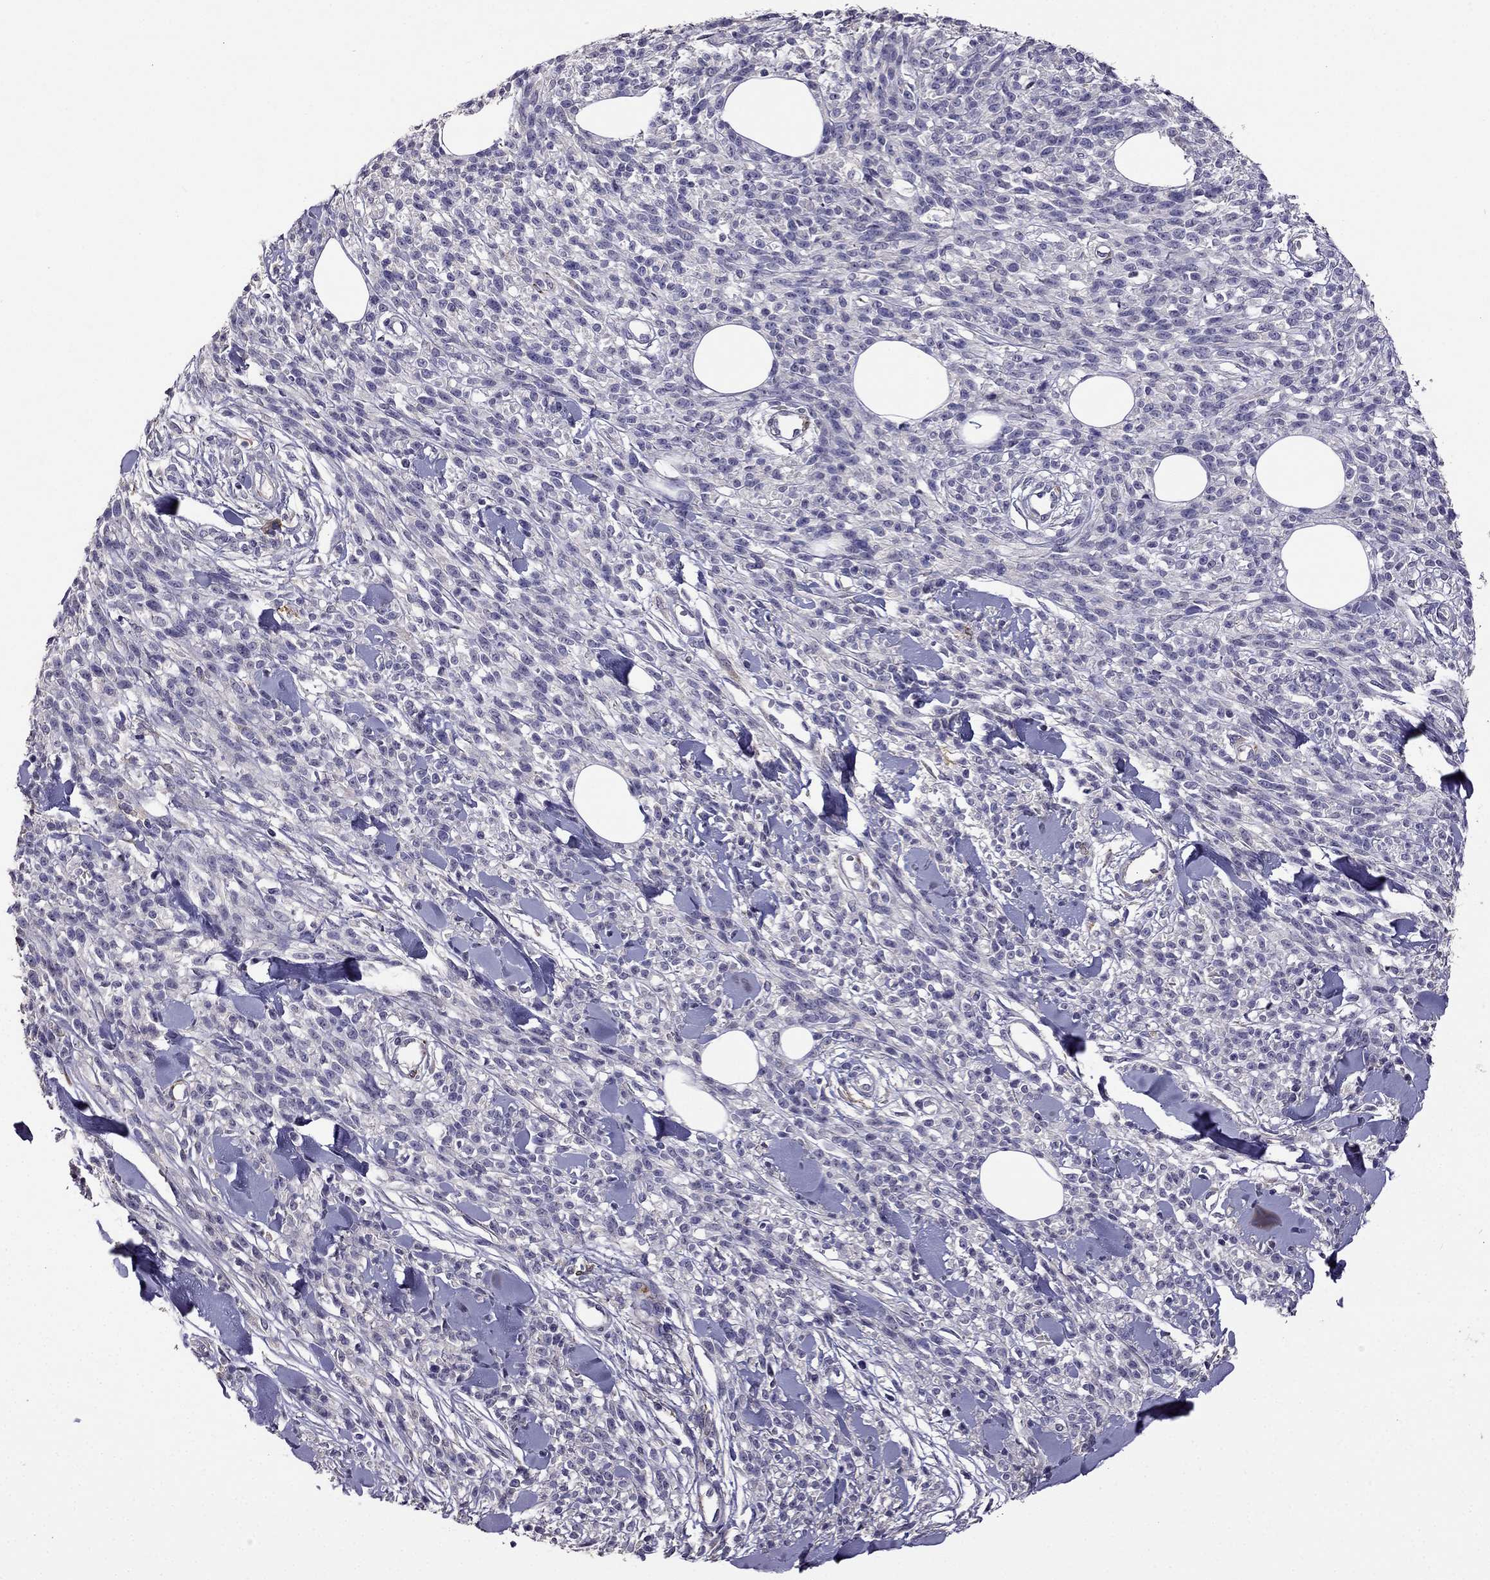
{"staining": {"intensity": "negative", "quantity": "none", "location": "none"}, "tissue": "melanoma", "cell_type": "Tumor cells", "image_type": "cancer", "snomed": [{"axis": "morphology", "description": "Malignant melanoma, NOS"}, {"axis": "topography", "description": "Skin"}, {"axis": "topography", "description": "Skin of trunk"}], "caption": "An IHC histopathology image of malignant melanoma is shown. There is no staining in tumor cells of malignant melanoma.", "gene": "CDH9", "patient": {"sex": "male", "age": 74}}